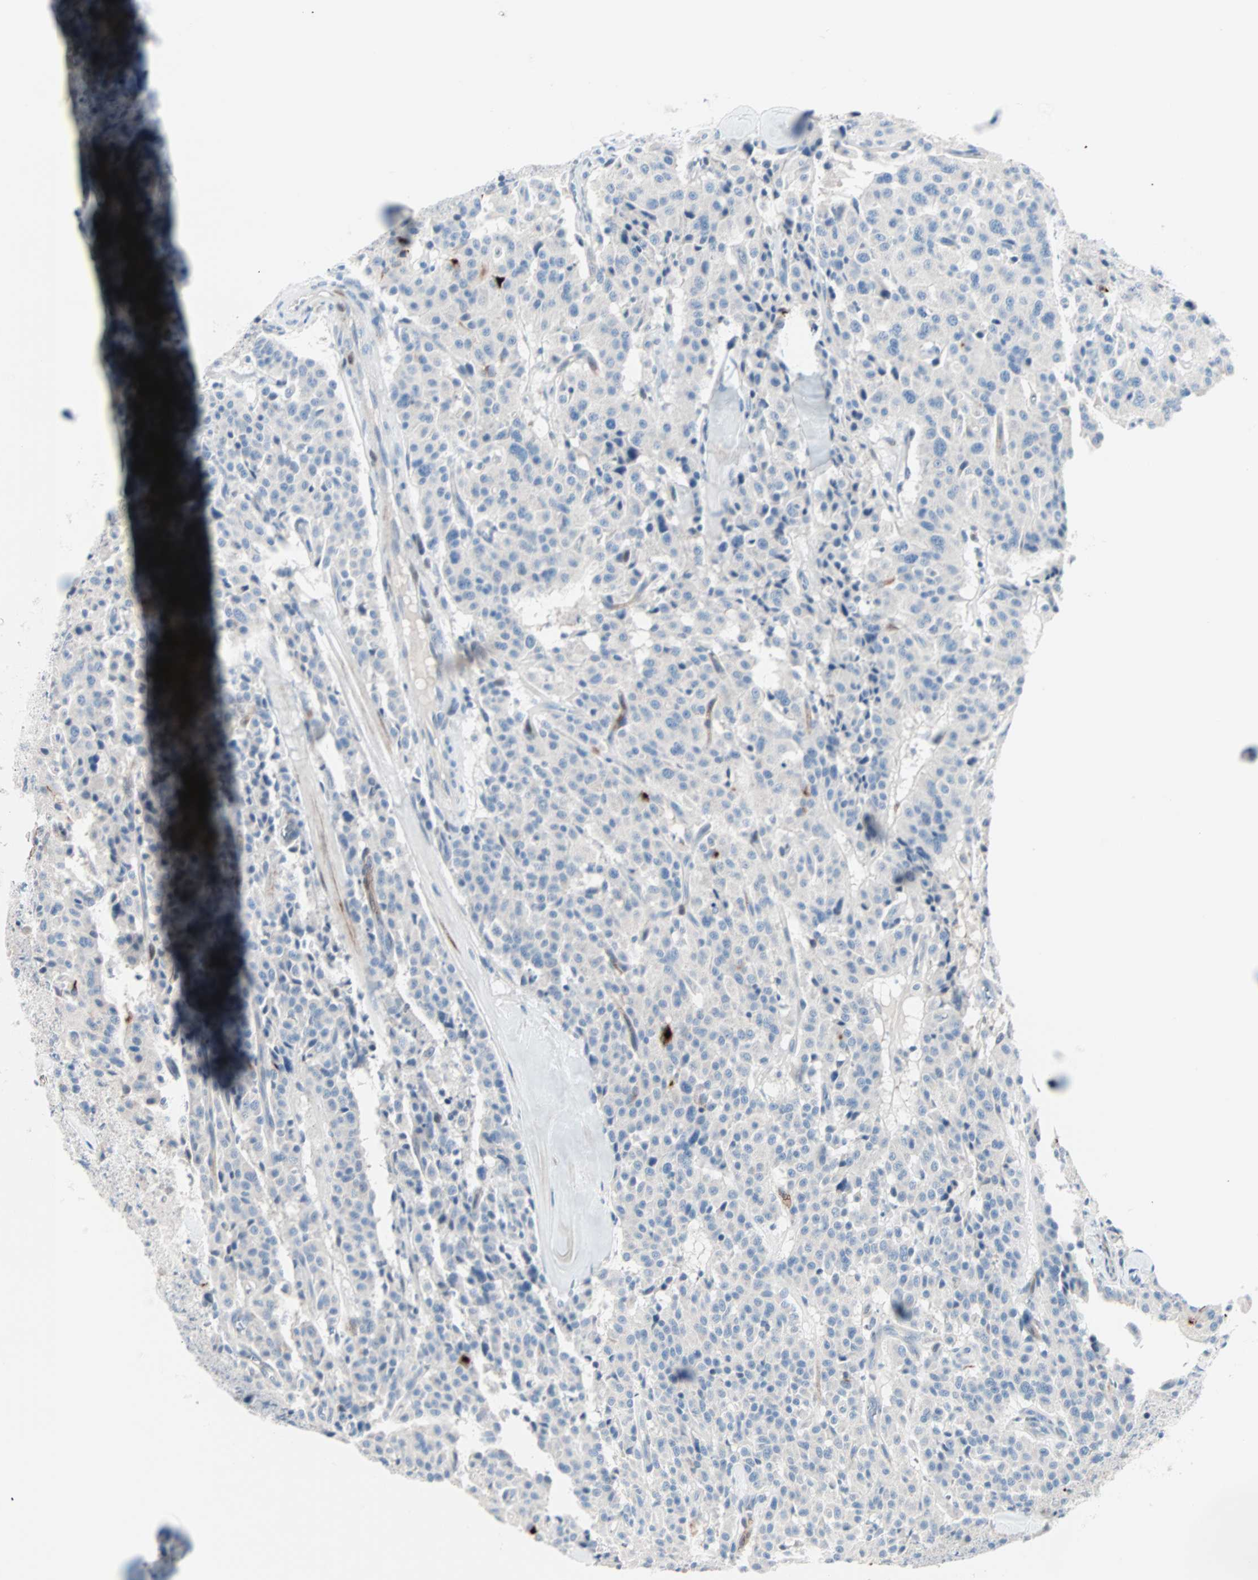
{"staining": {"intensity": "negative", "quantity": "none", "location": "none"}, "tissue": "carcinoid", "cell_type": "Tumor cells", "image_type": "cancer", "snomed": [{"axis": "morphology", "description": "Carcinoid, malignant, NOS"}, {"axis": "topography", "description": "Lung"}], "caption": "Photomicrograph shows no significant protein expression in tumor cells of carcinoid (malignant).", "gene": "NEFH", "patient": {"sex": "male", "age": 30}}